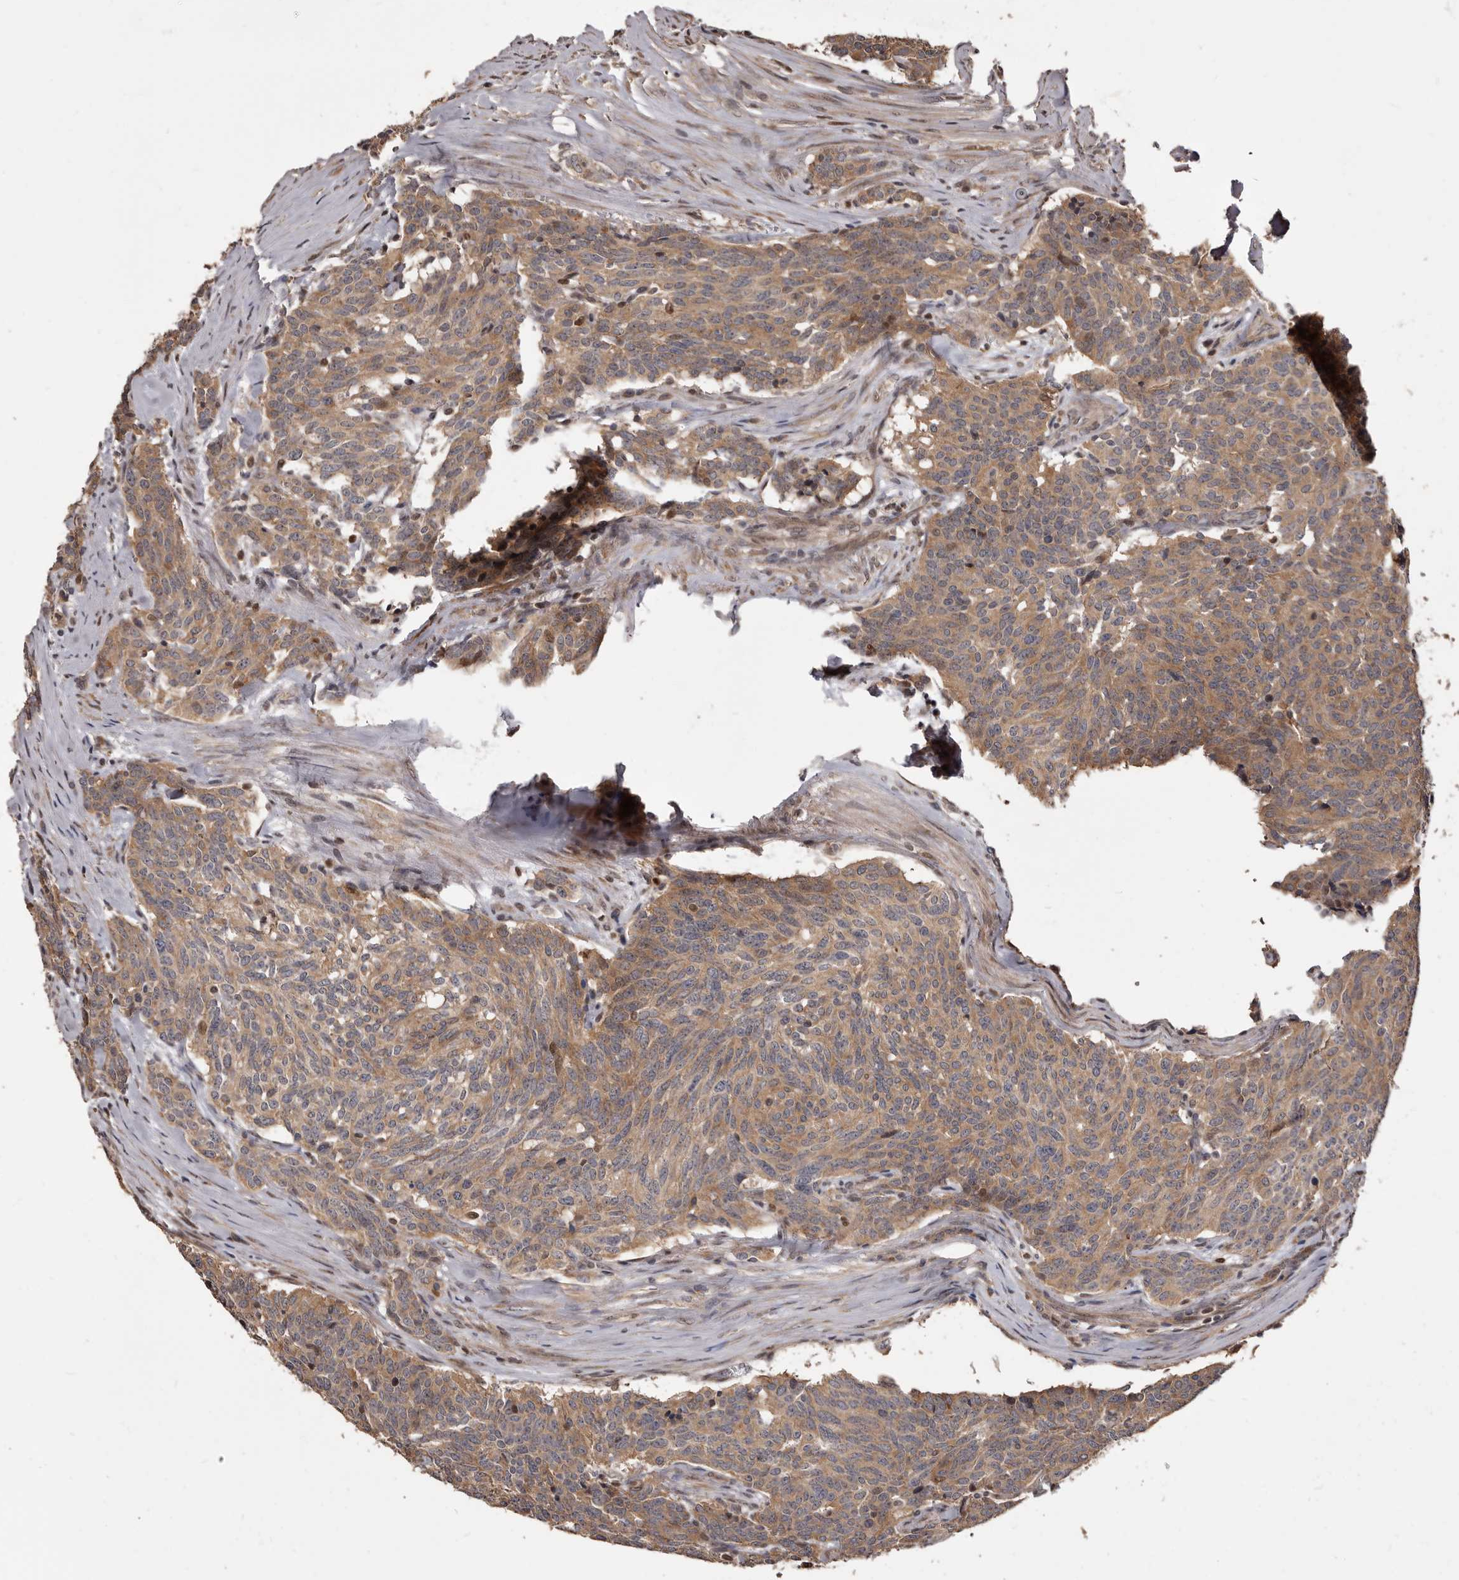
{"staining": {"intensity": "moderate", "quantity": ">75%", "location": "cytoplasmic/membranous"}, "tissue": "carcinoid", "cell_type": "Tumor cells", "image_type": "cancer", "snomed": [{"axis": "morphology", "description": "Carcinoid, malignant, NOS"}, {"axis": "topography", "description": "Lung"}], "caption": "IHC of carcinoid reveals medium levels of moderate cytoplasmic/membranous staining in about >75% of tumor cells.", "gene": "ZCCHC7", "patient": {"sex": "female", "age": 46}}